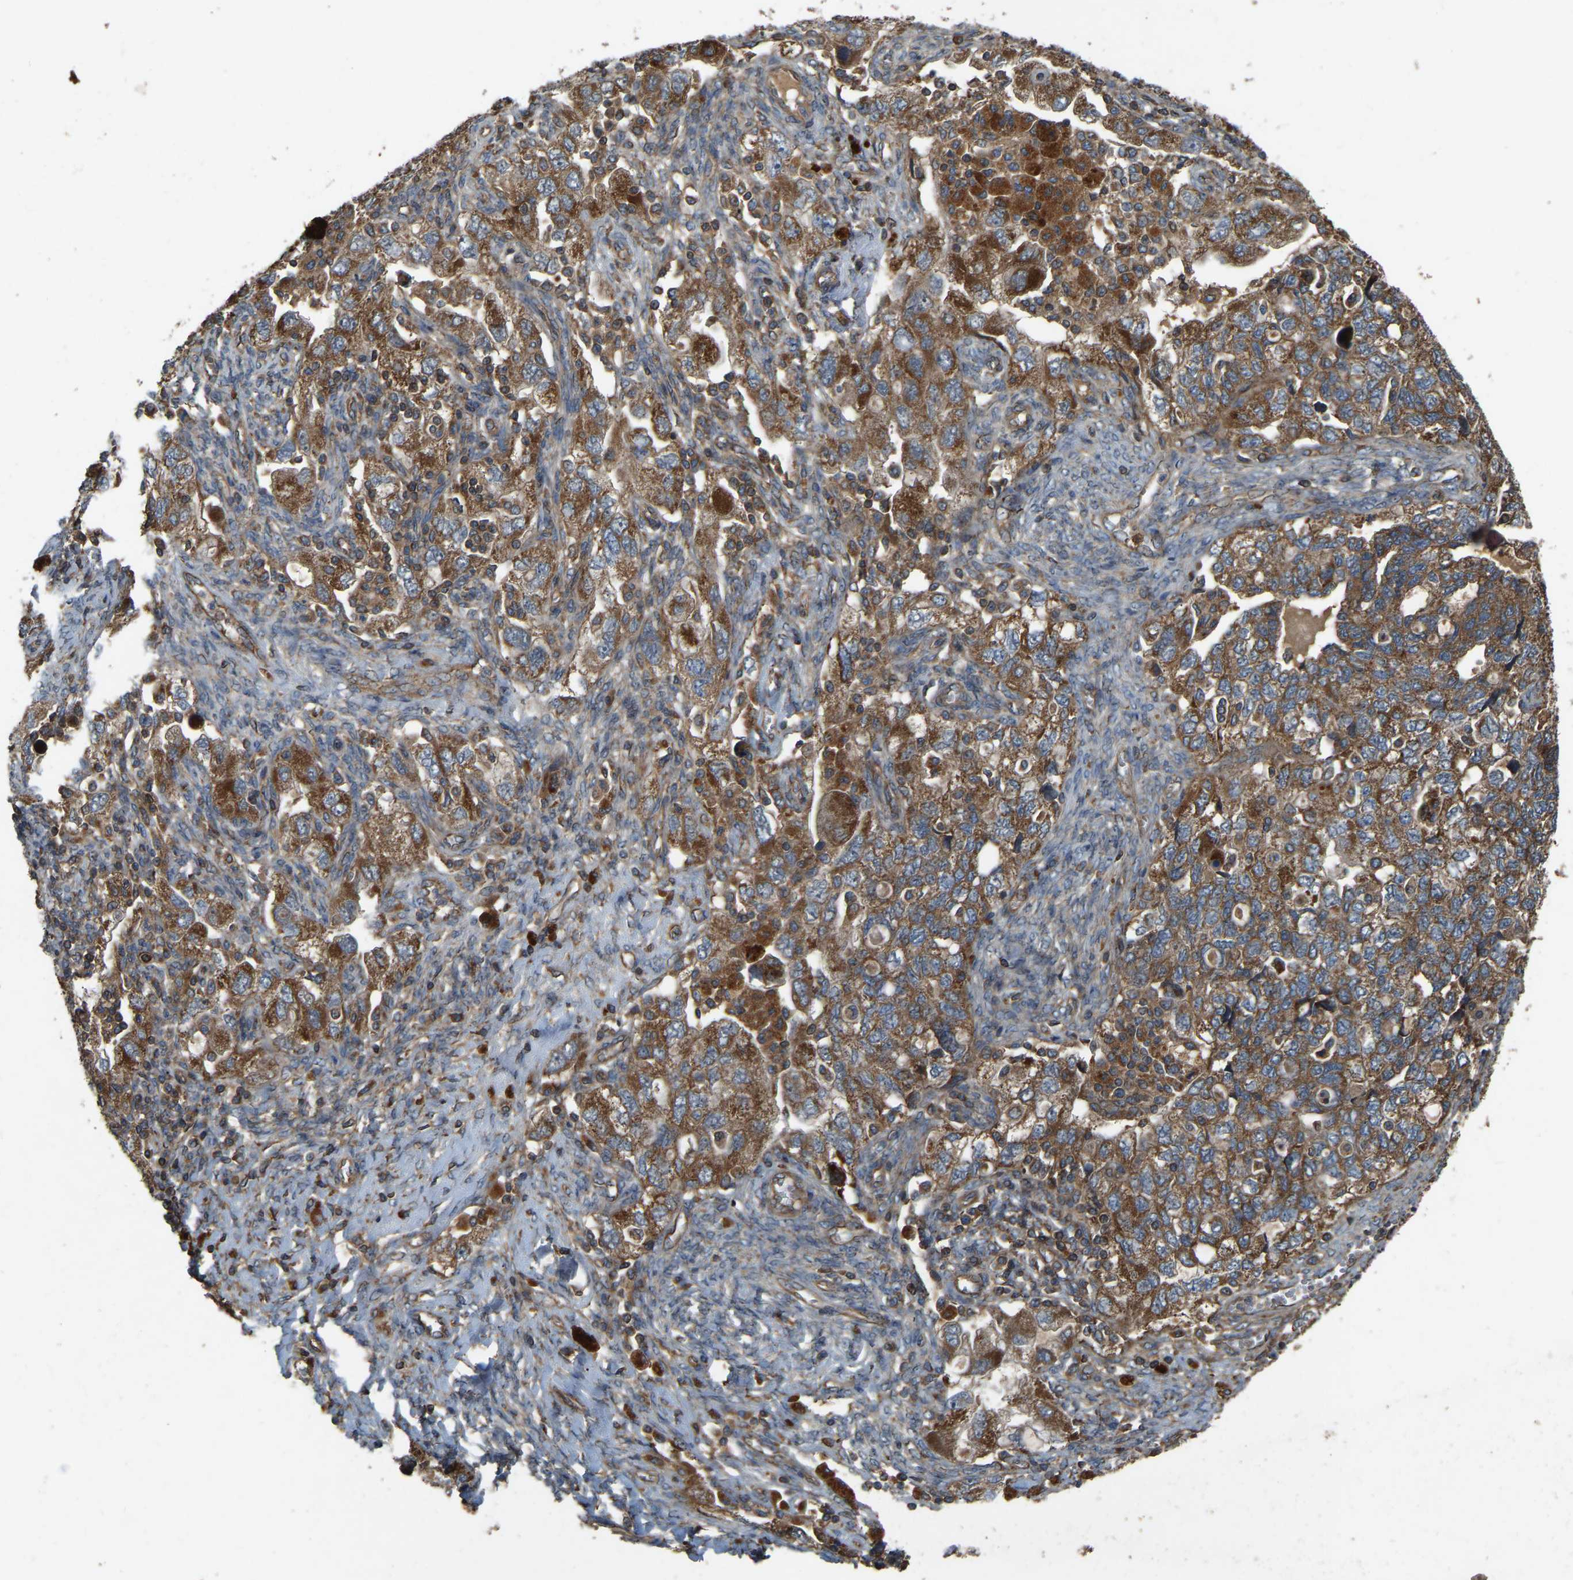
{"staining": {"intensity": "moderate", "quantity": ">75%", "location": "cytoplasmic/membranous"}, "tissue": "ovarian cancer", "cell_type": "Tumor cells", "image_type": "cancer", "snomed": [{"axis": "morphology", "description": "Carcinoma, NOS"}, {"axis": "morphology", "description": "Cystadenocarcinoma, serous, NOS"}, {"axis": "topography", "description": "Ovary"}], "caption": "There is medium levels of moderate cytoplasmic/membranous staining in tumor cells of ovarian carcinoma, as demonstrated by immunohistochemical staining (brown color).", "gene": "SAMD9L", "patient": {"sex": "female", "age": 69}}